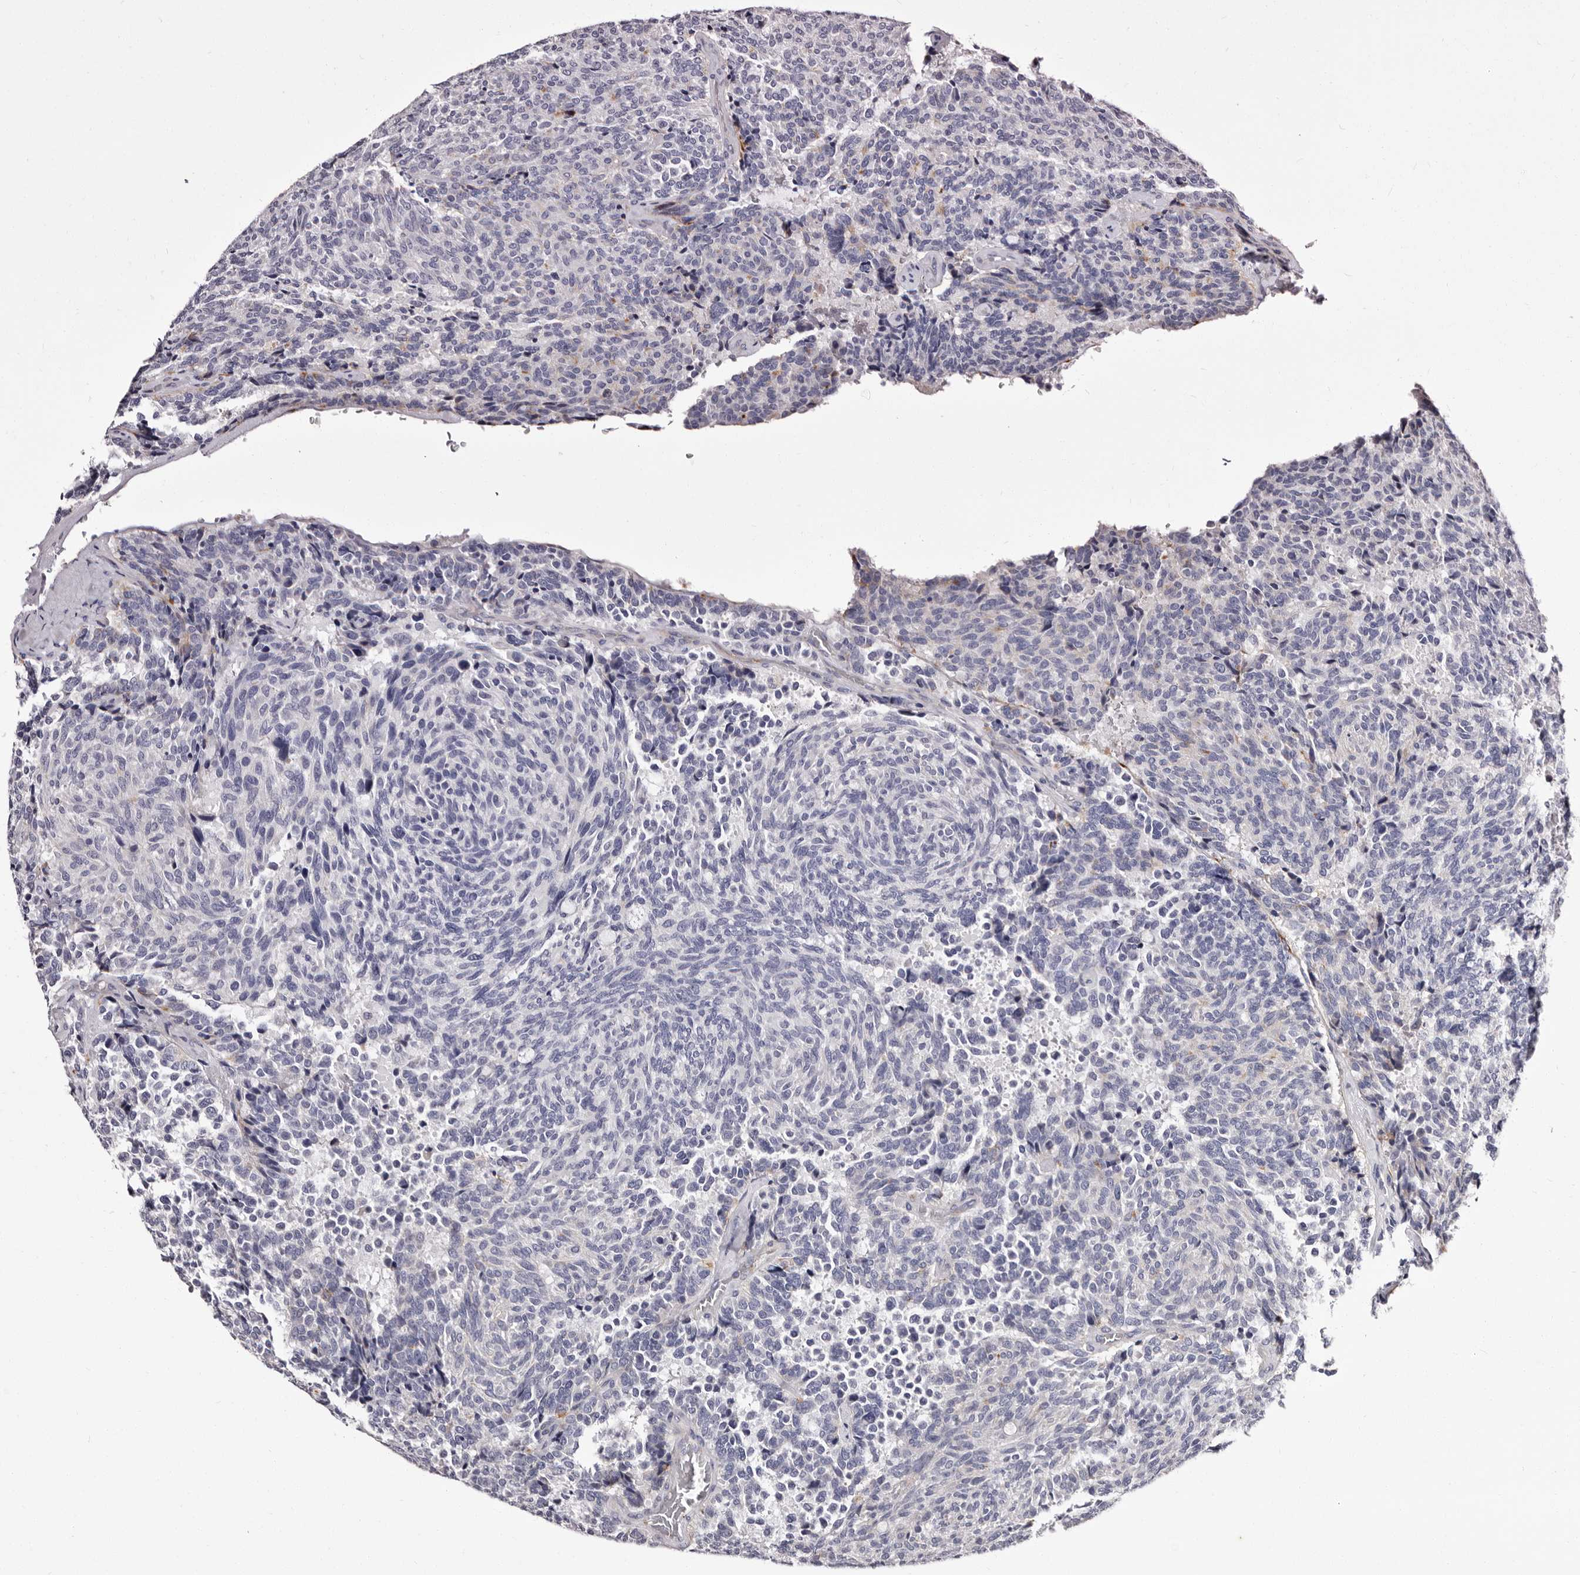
{"staining": {"intensity": "negative", "quantity": "none", "location": "none"}, "tissue": "carcinoid", "cell_type": "Tumor cells", "image_type": "cancer", "snomed": [{"axis": "morphology", "description": "Carcinoid, malignant, NOS"}, {"axis": "topography", "description": "Pancreas"}], "caption": "High power microscopy photomicrograph of an immunohistochemistry histopathology image of carcinoid (malignant), revealing no significant positivity in tumor cells.", "gene": "AUNIP", "patient": {"sex": "female", "age": 54}}